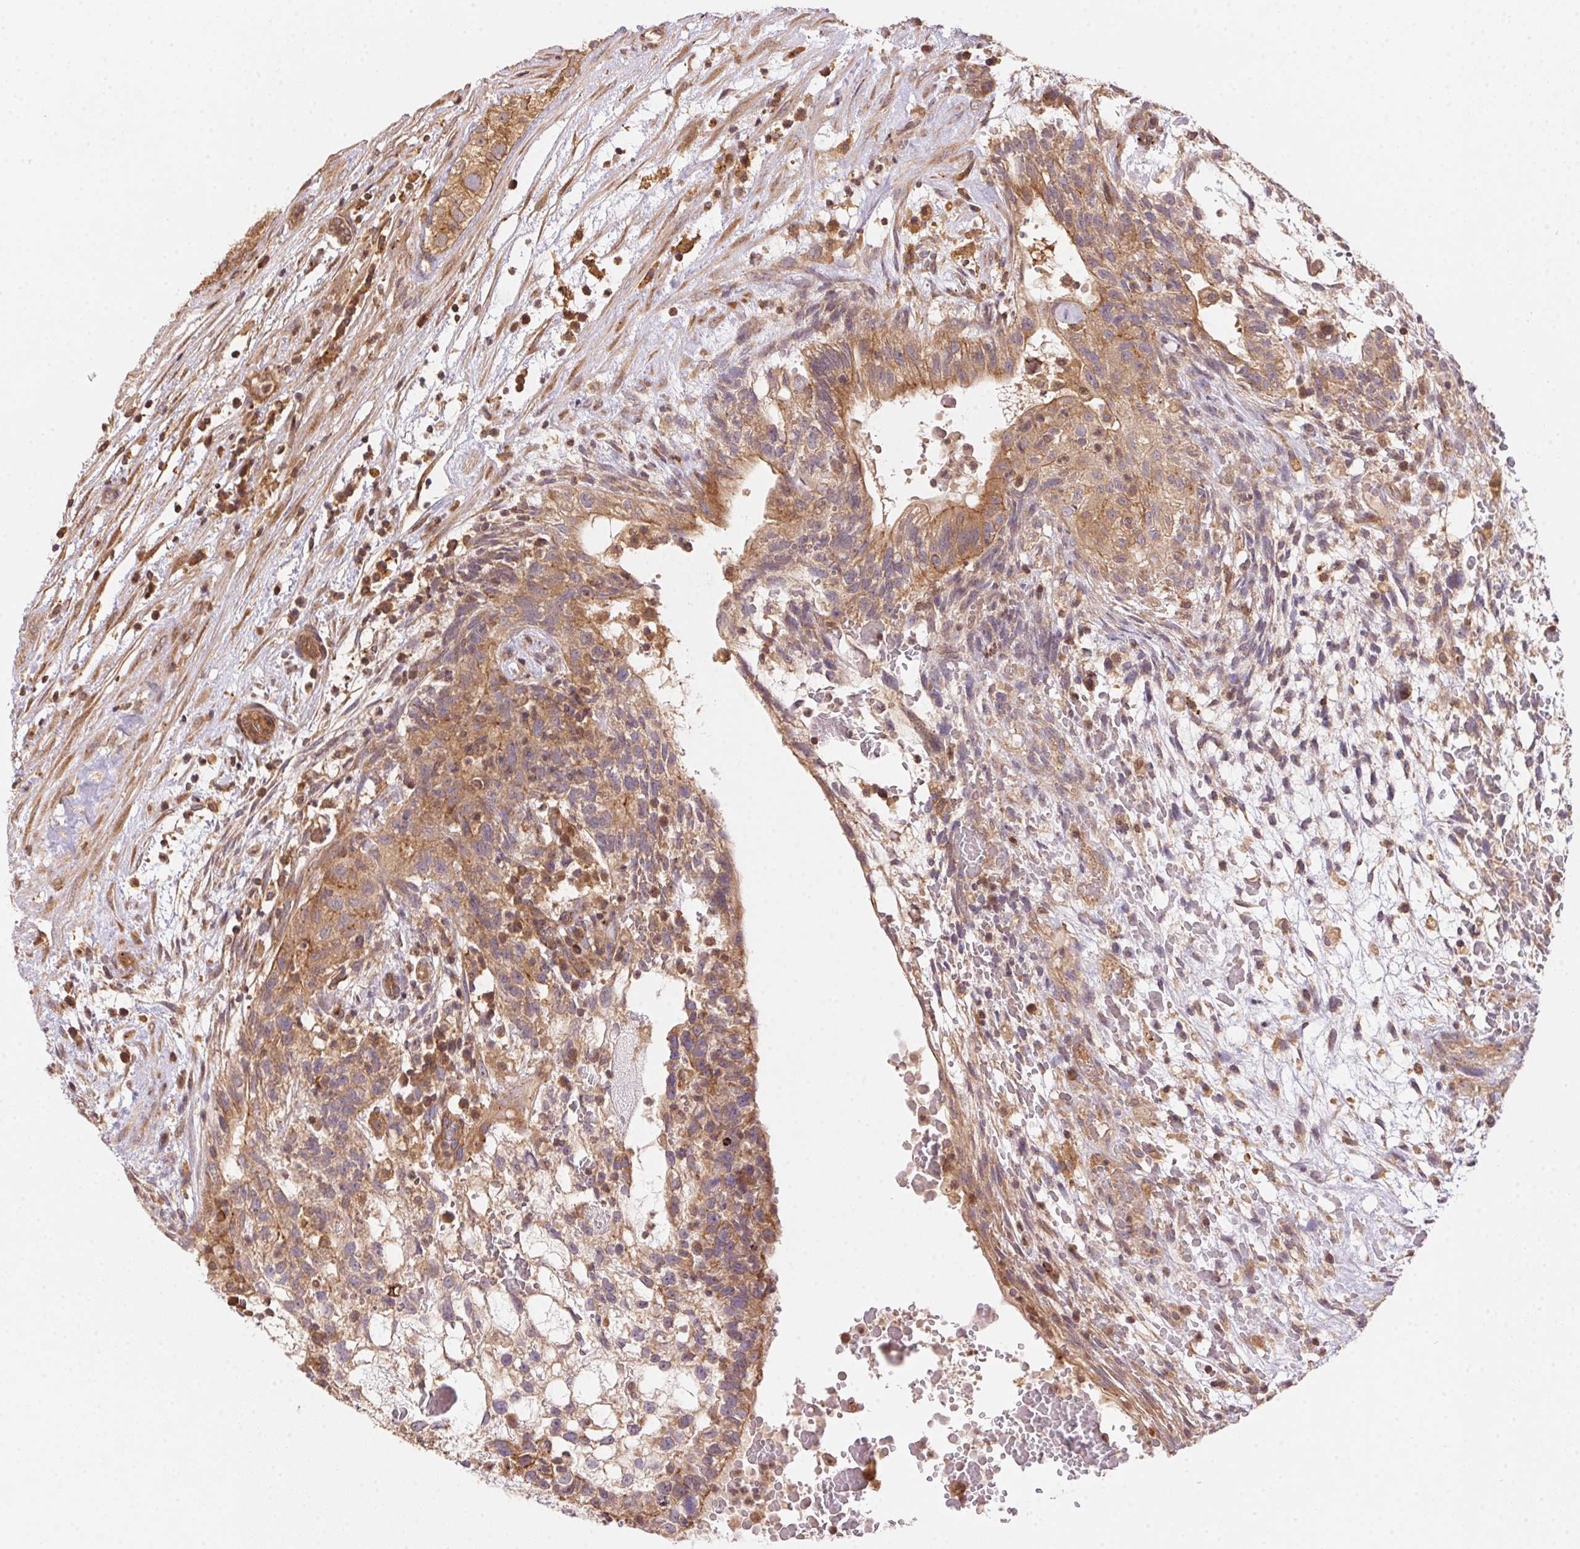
{"staining": {"intensity": "weak", "quantity": ">75%", "location": "cytoplasmic/membranous"}, "tissue": "testis cancer", "cell_type": "Tumor cells", "image_type": "cancer", "snomed": [{"axis": "morphology", "description": "Normal tissue, NOS"}, {"axis": "morphology", "description": "Carcinoma, Embryonal, NOS"}, {"axis": "topography", "description": "Testis"}], "caption": "A brown stain shows weak cytoplasmic/membranous staining of a protein in human testis embryonal carcinoma tumor cells.", "gene": "MEX3D", "patient": {"sex": "male", "age": 32}}